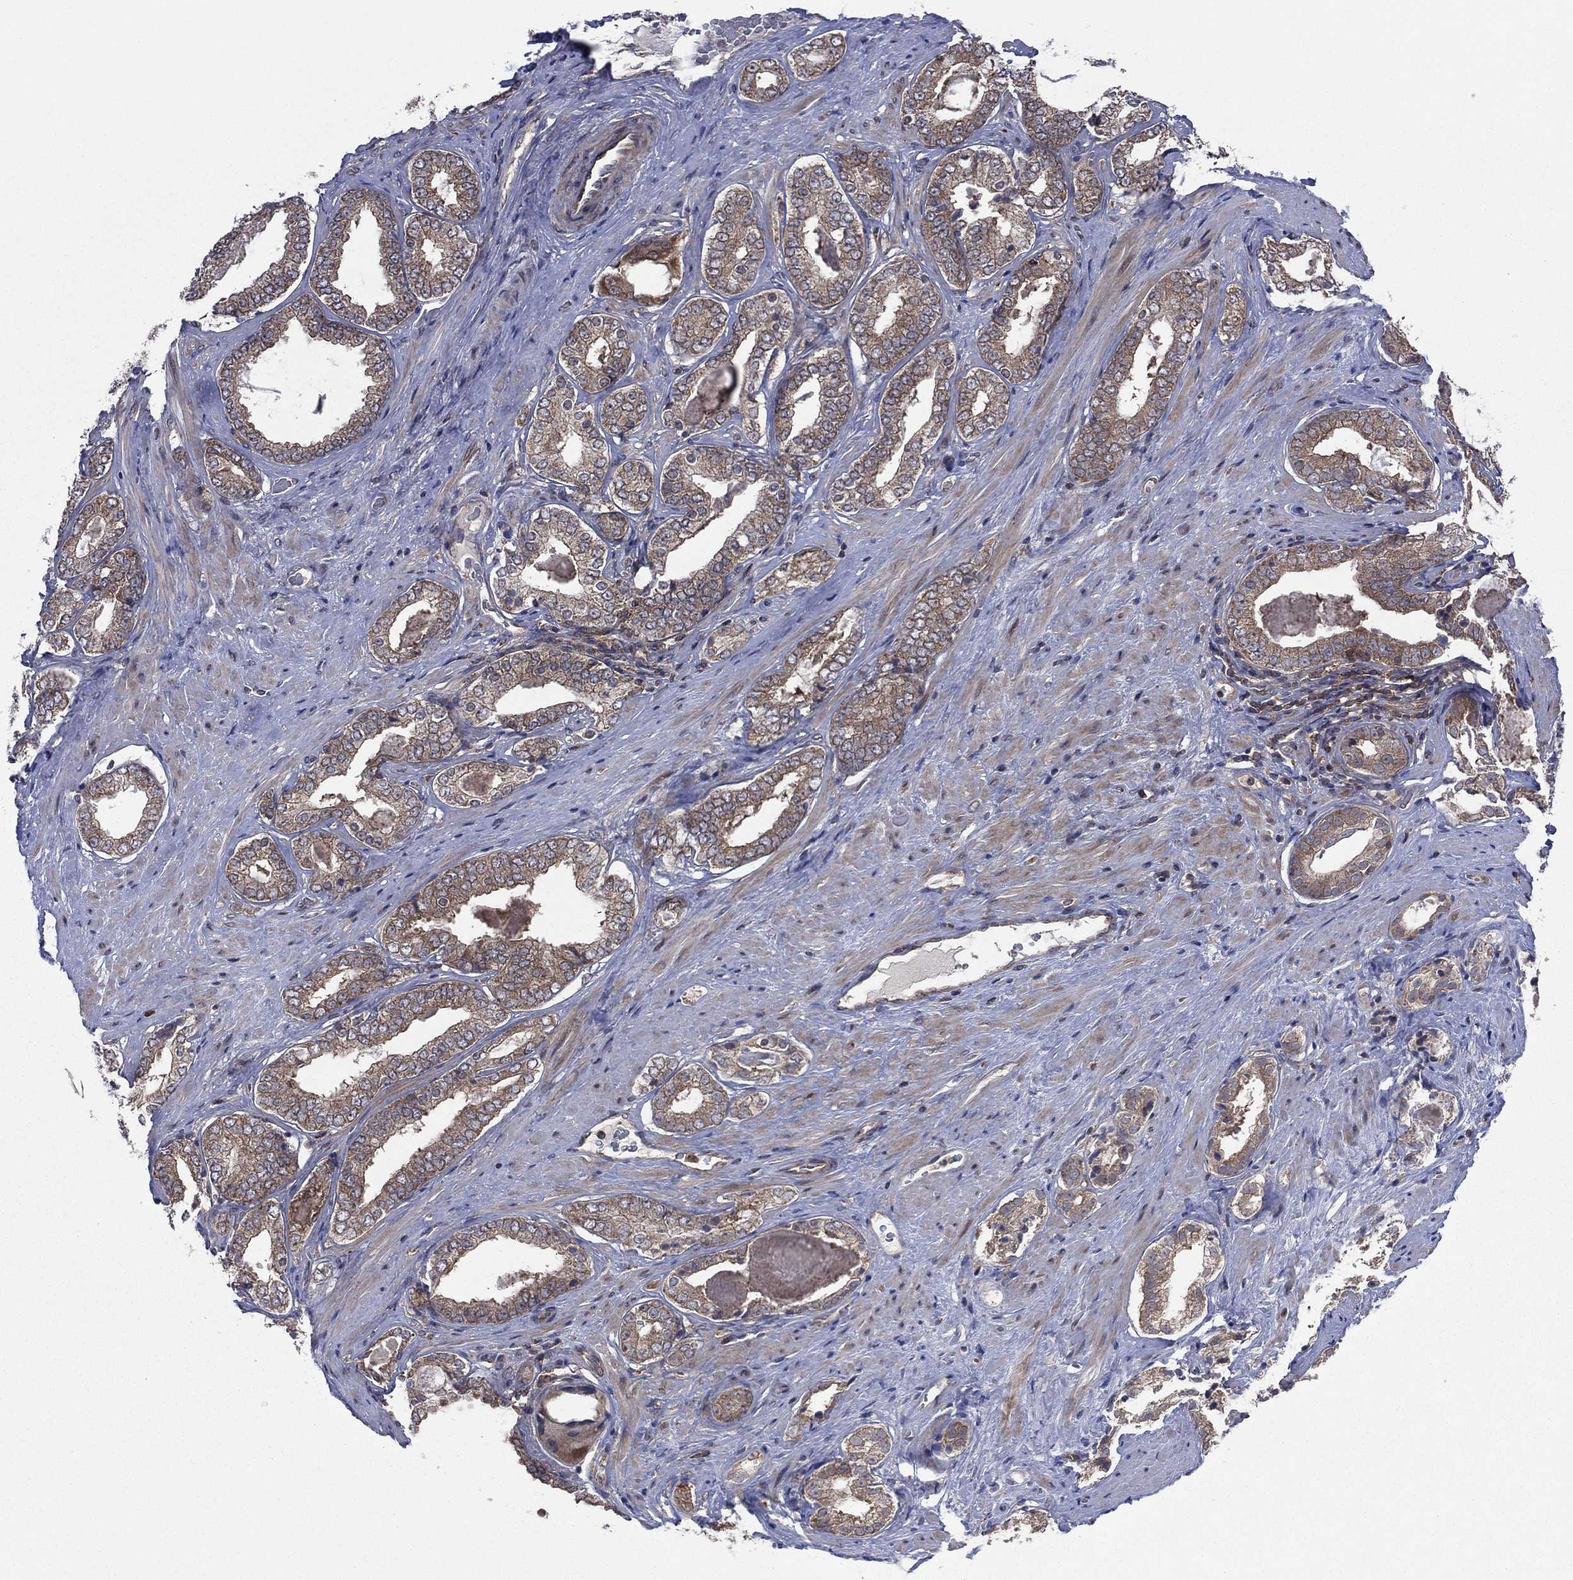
{"staining": {"intensity": "weak", "quantity": ">75%", "location": "cytoplasmic/membranous"}, "tissue": "prostate cancer", "cell_type": "Tumor cells", "image_type": "cancer", "snomed": [{"axis": "morphology", "description": "Adenocarcinoma, Low grade"}, {"axis": "topography", "description": "Prostate and seminal vesicle, NOS"}], "caption": "Tumor cells display weak cytoplasmic/membranous positivity in approximately >75% of cells in prostate low-grade adenocarcinoma.", "gene": "C2orf76", "patient": {"sex": "male", "age": 61}}